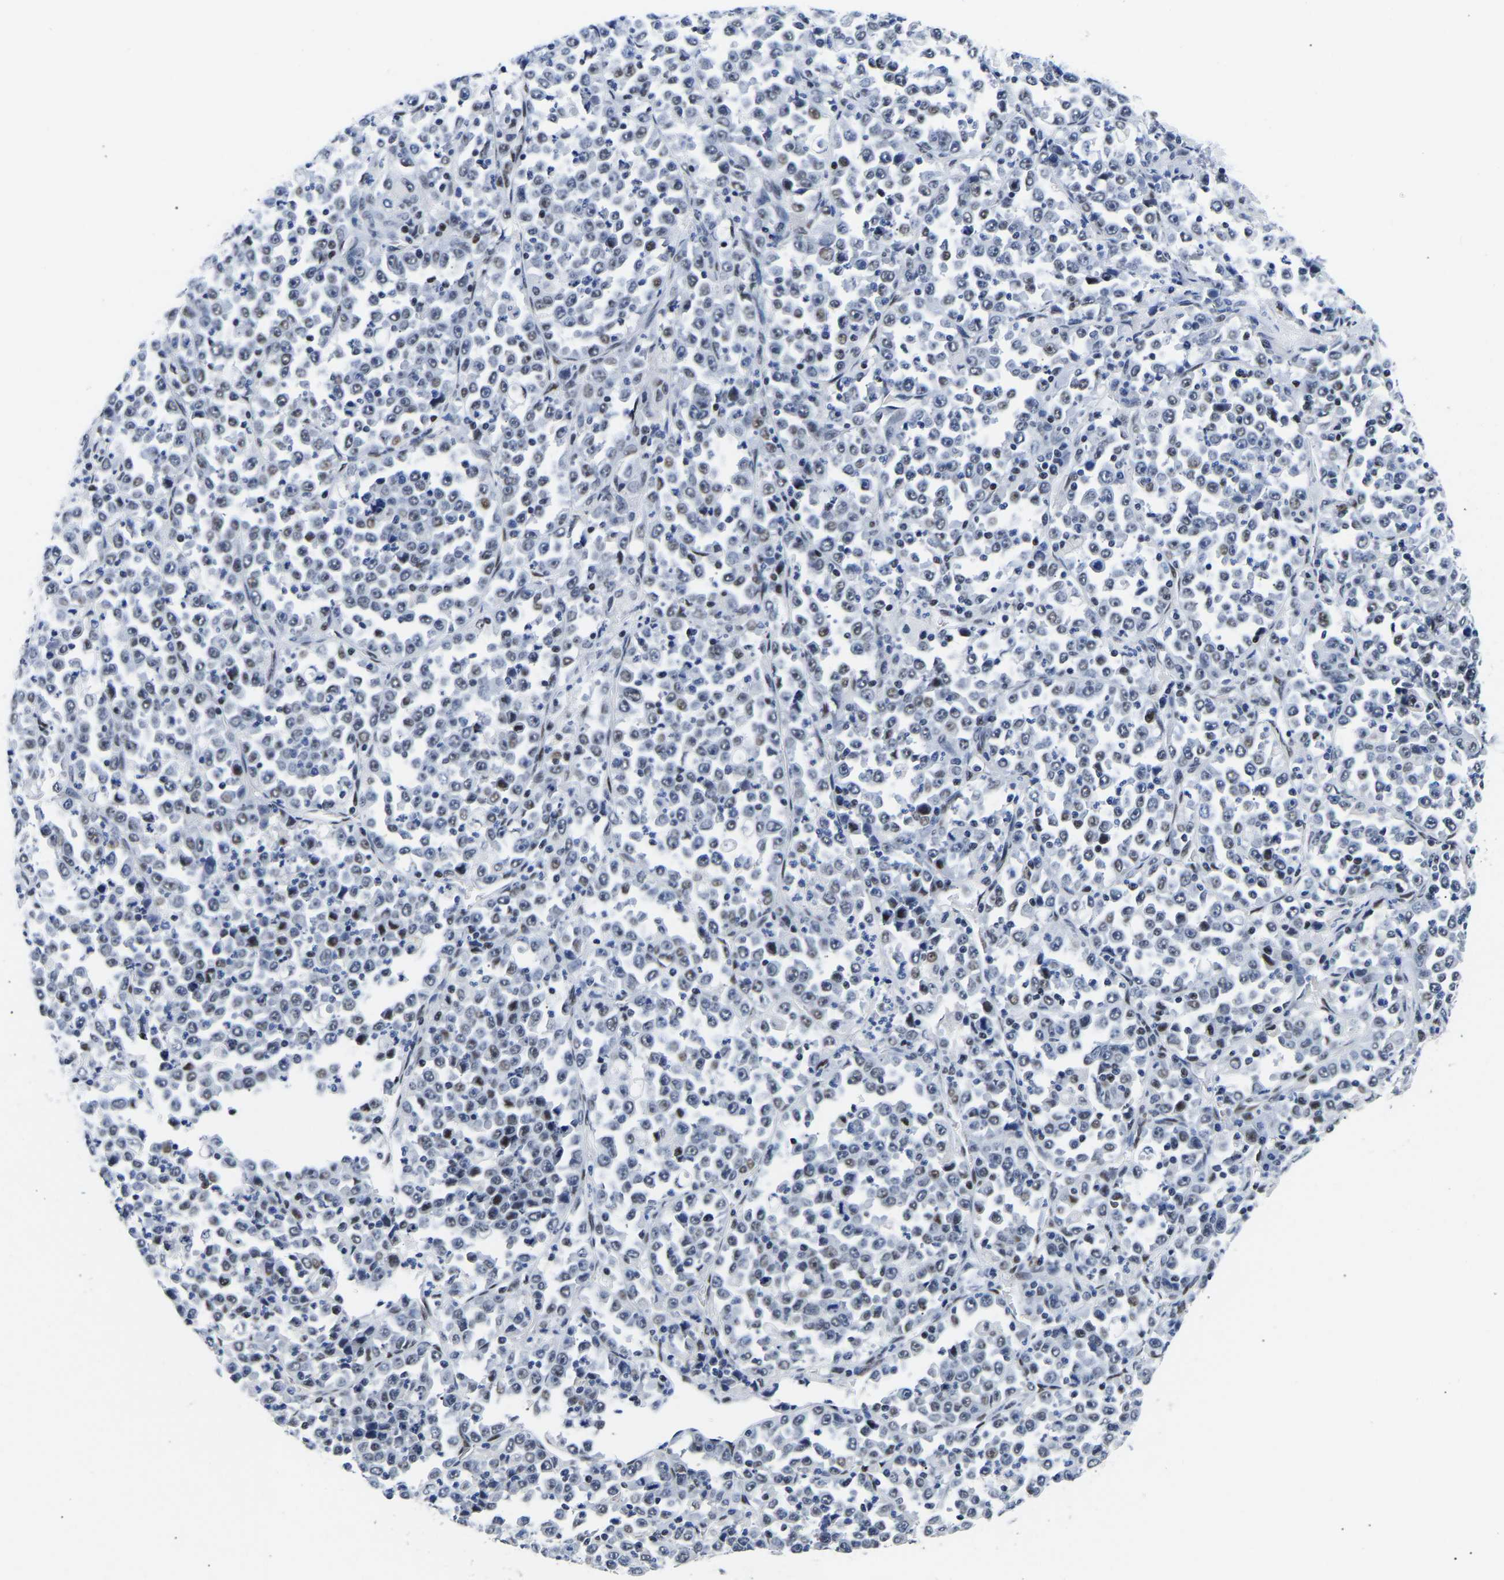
{"staining": {"intensity": "weak", "quantity": "<25%", "location": "nuclear"}, "tissue": "stomach cancer", "cell_type": "Tumor cells", "image_type": "cancer", "snomed": [{"axis": "morphology", "description": "Normal tissue, NOS"}, {"axis": "morphology", "description": "Adenocarcinoma, NOS"}, {"axis": "topography", "description": "Stomach, upper"}, {"axis": "topography", "description": "Stomach"}], "caption": "Immunohistochemical staining of human stomach adenocarcinoma exhibits no significant staining in tumor cells.", "gene": "PTRHD1", "patient": {"sex": "male", "age": 59}}